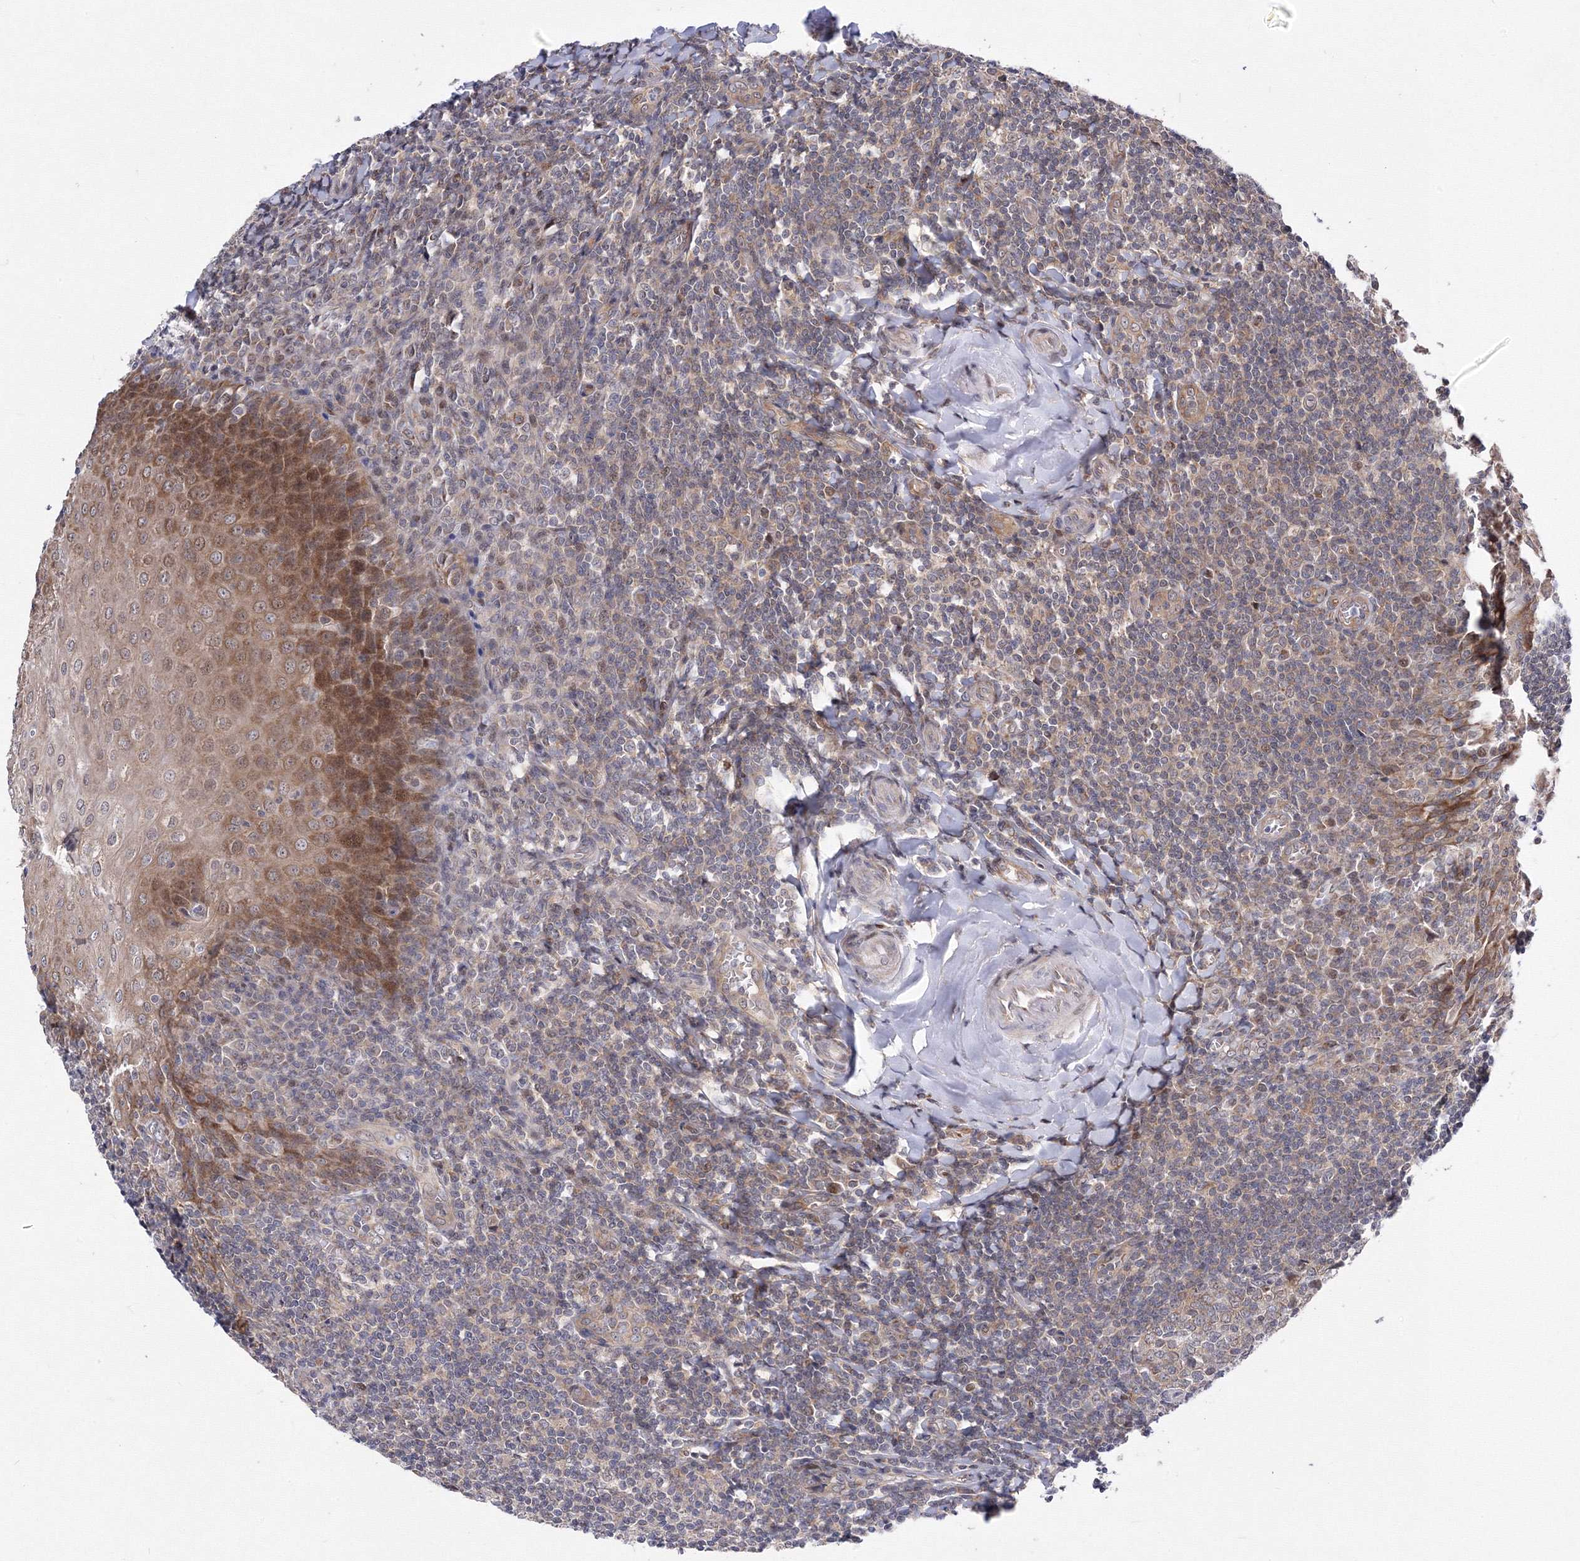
{"staining": {"intensity": "weak", "quantity": "<25%", "location": "nuclear"}, "tissue": "tonsil", "cell_type": "Germinal center cells", "image_type": "normal", "snomed": [{"axis": "morphology", "description": "Normal tissue, NOS"}, {"axis": "topography", "description": "Tonsil"}], "caption": "Immunohistochemistry (IHC) image of unremarkable human tonsil stained for a protein (brown), which exhibits no staining in germinal center cells. (DAB (3,3'-diaminobenzidine) IHC, high magnification).", "gene": "GPN1", "patient": {"sex": "male", "age": 27}}